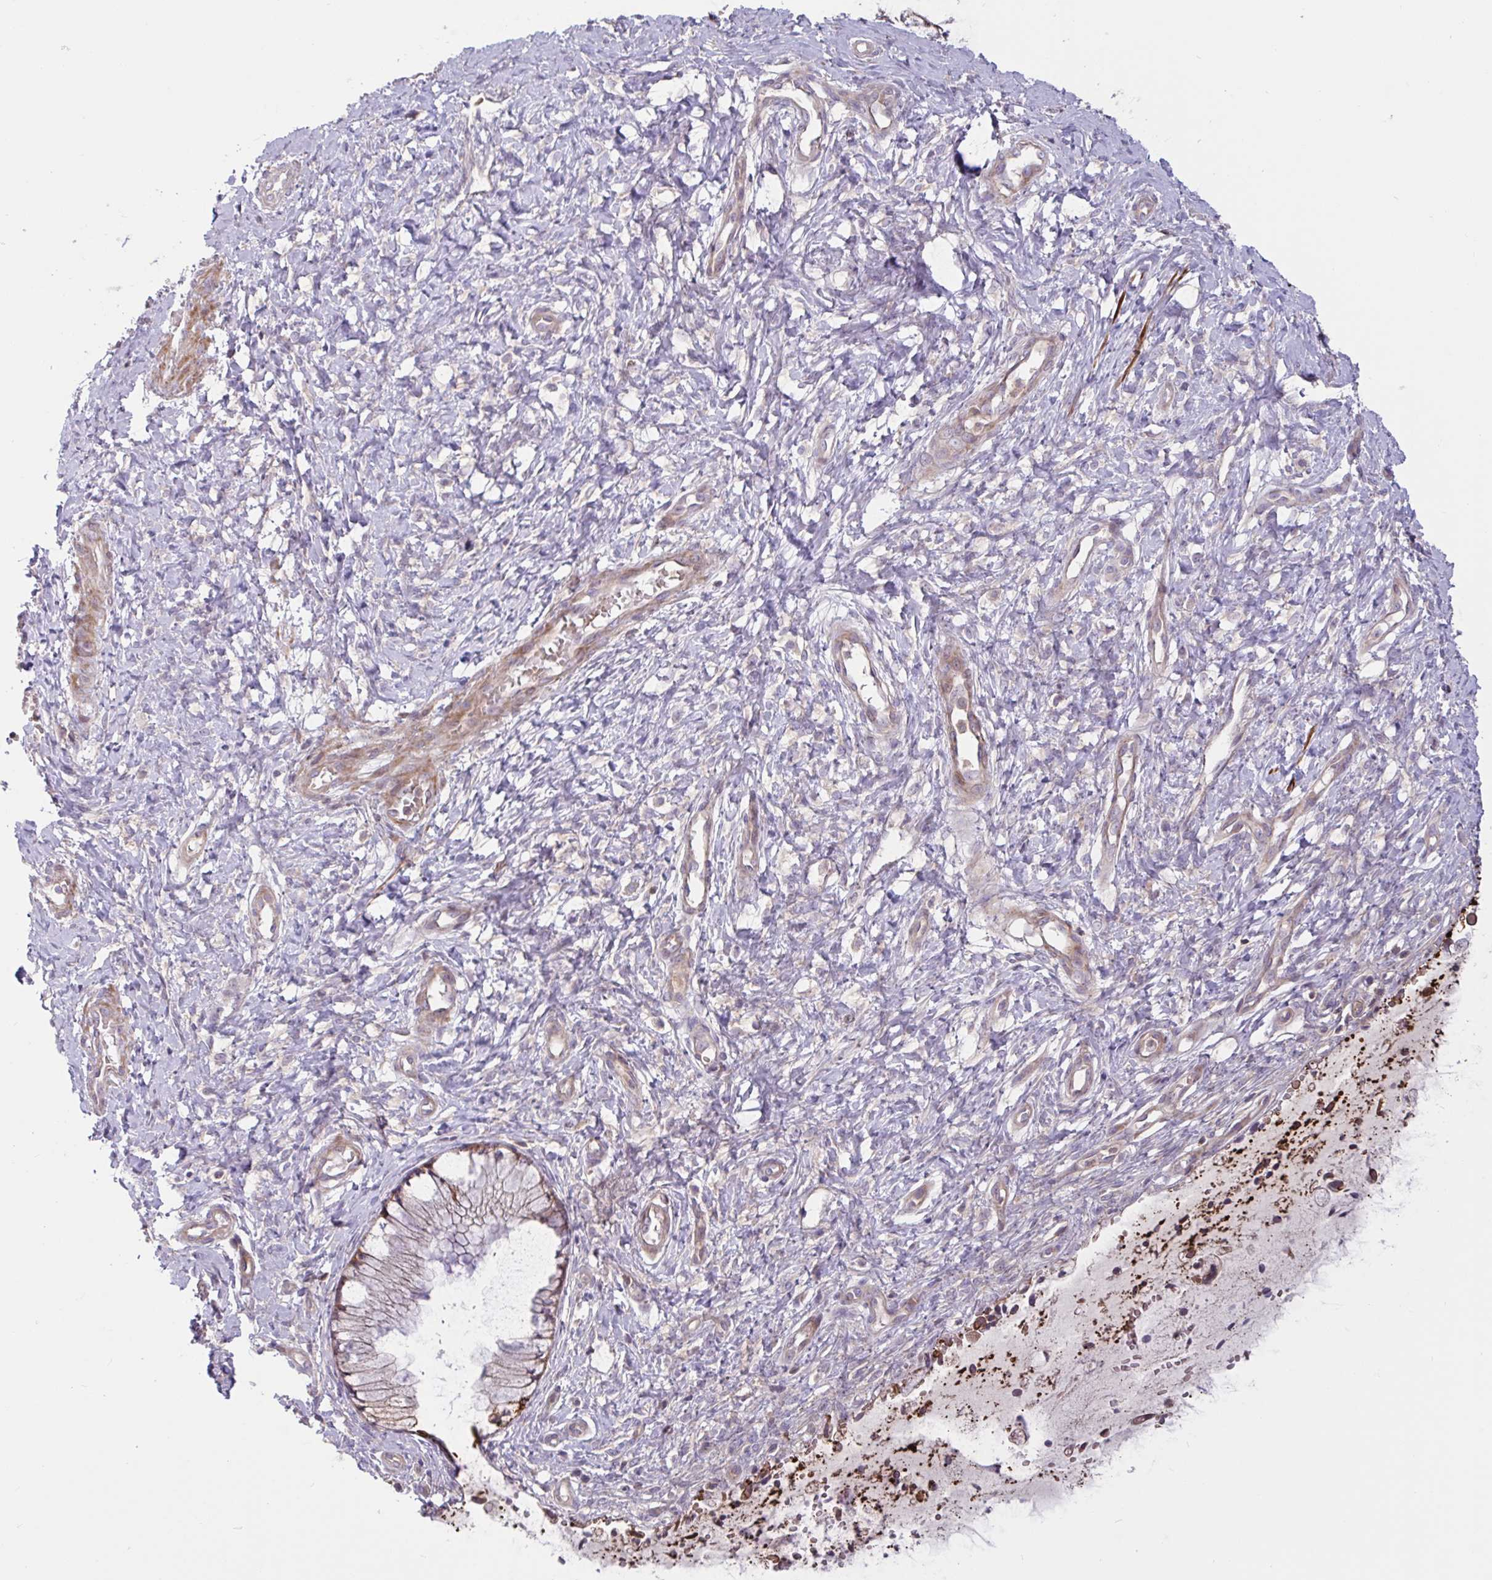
{"staining": {"intensity": "moderate", "quantity": ">75%", "location": "cytoplasmic/membranous"}, "tissue": "cervix", "cell_type": "Glandular cells", "image_type": "normal", "snomed": [{"axis": "morphology", "description": "Normal tissue, NOS"}, {"axis": "topography", "description": "Cervix"}], "caption": "IHC micrograph of benign cervix stained for a protein (brown), which shows medium levels of moderate cytoplasmic/membranous positivity in about >75% of glandular cells.", "gene": "TANK", "patient": {"sex": "female", "age": 37}}